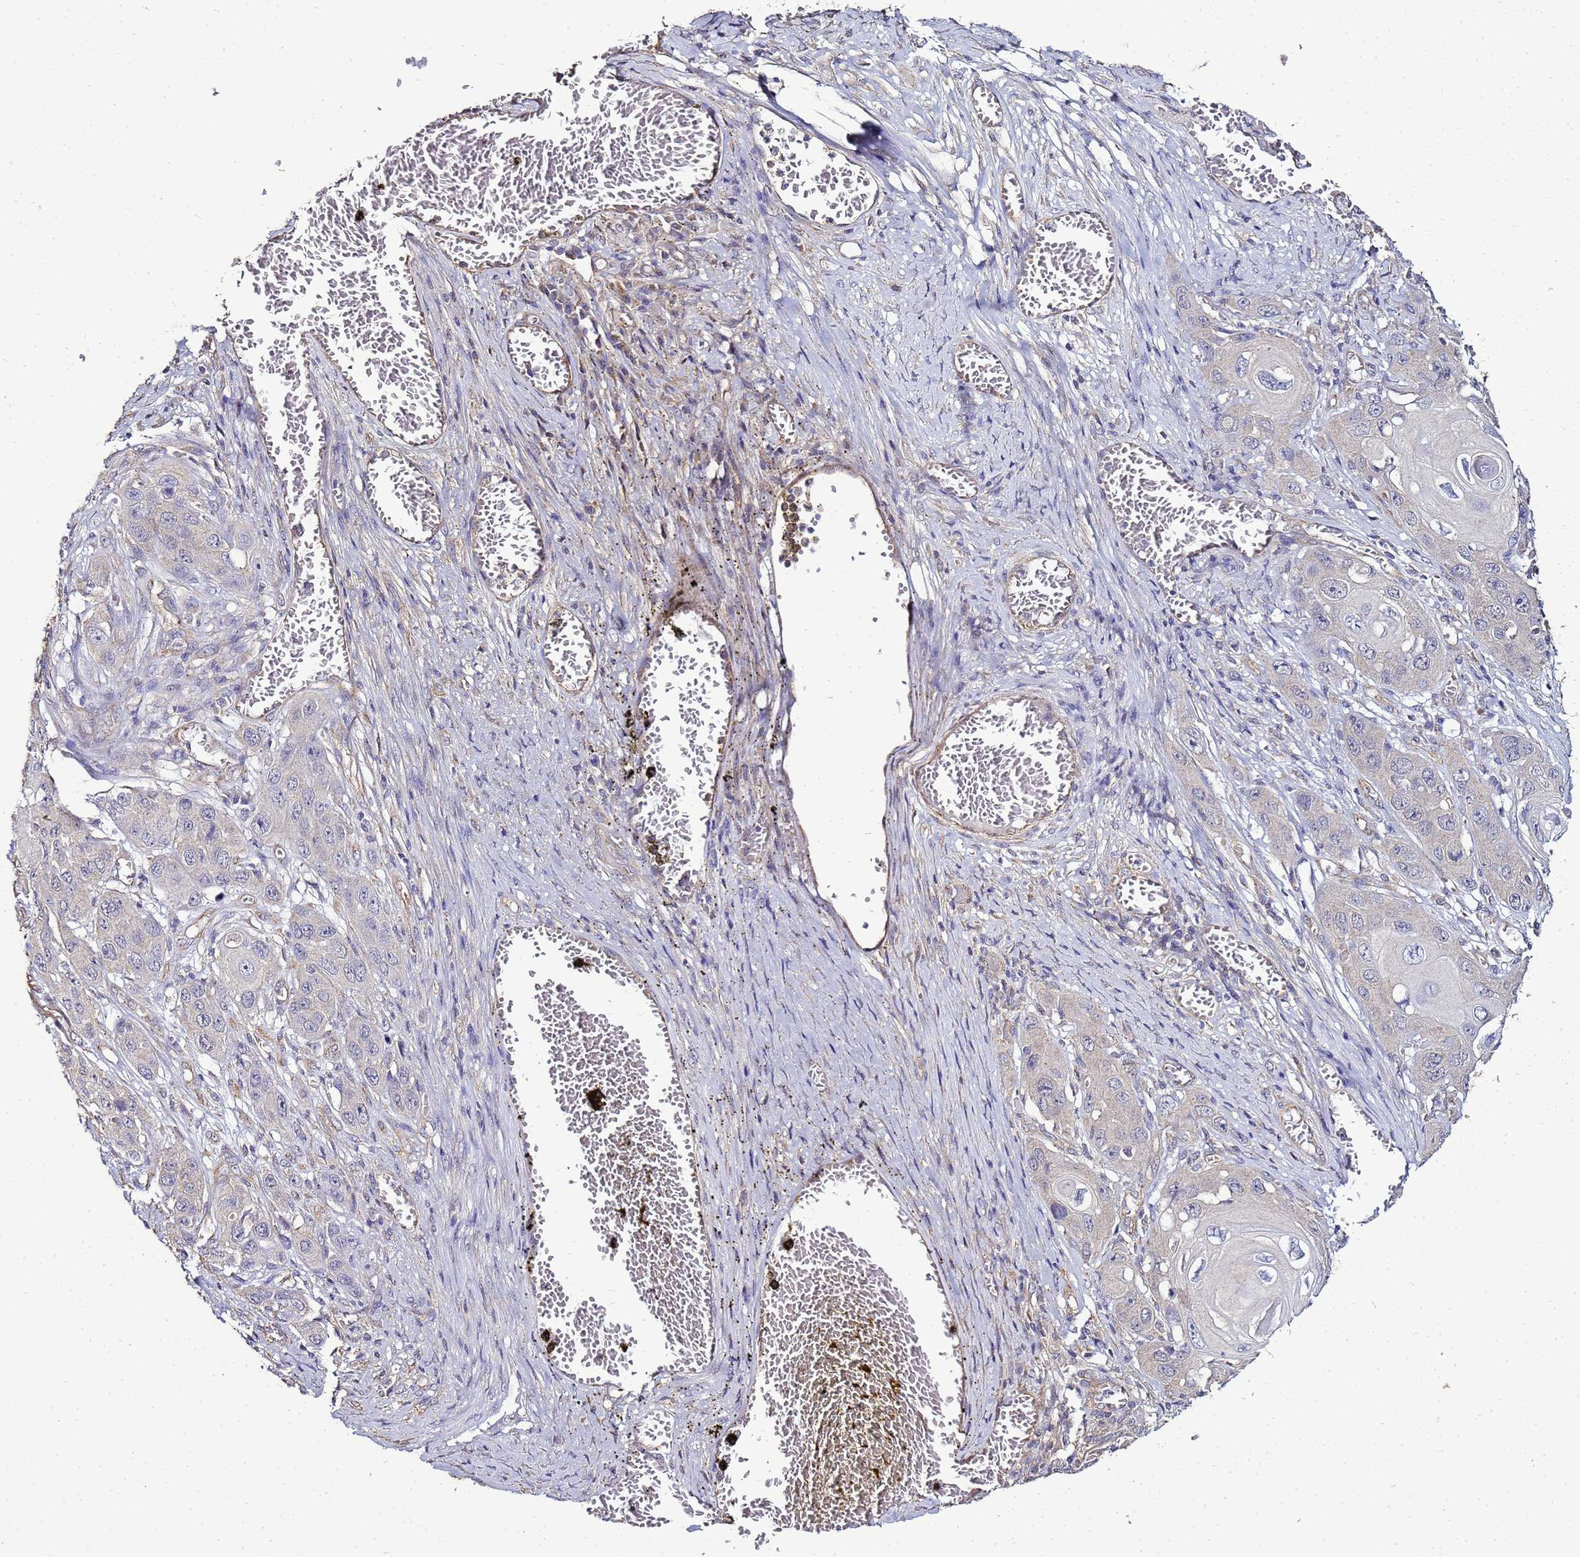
{"staining": {"intensity": "negative", "quantity": "none", "location": "none"}, "tissue": "skin cancer", "cell_type": "Tumor cells", "image_type": "cancer", "snomed": [{"axis": "morphology", "description": "Squamous cell carcinoma, NOS"}, {"axis": "topography", "description": "Skin"}], "caption": "Immunohistochemistry (IHC) image of neoplastic tissue: skin cancer stained with DAB (3,3'-diaminobenzidine) exhibits no significant protein staining in tumor cells.", "gene": "ENOPH1", "patient": {"sex": "male", "age": 55}}